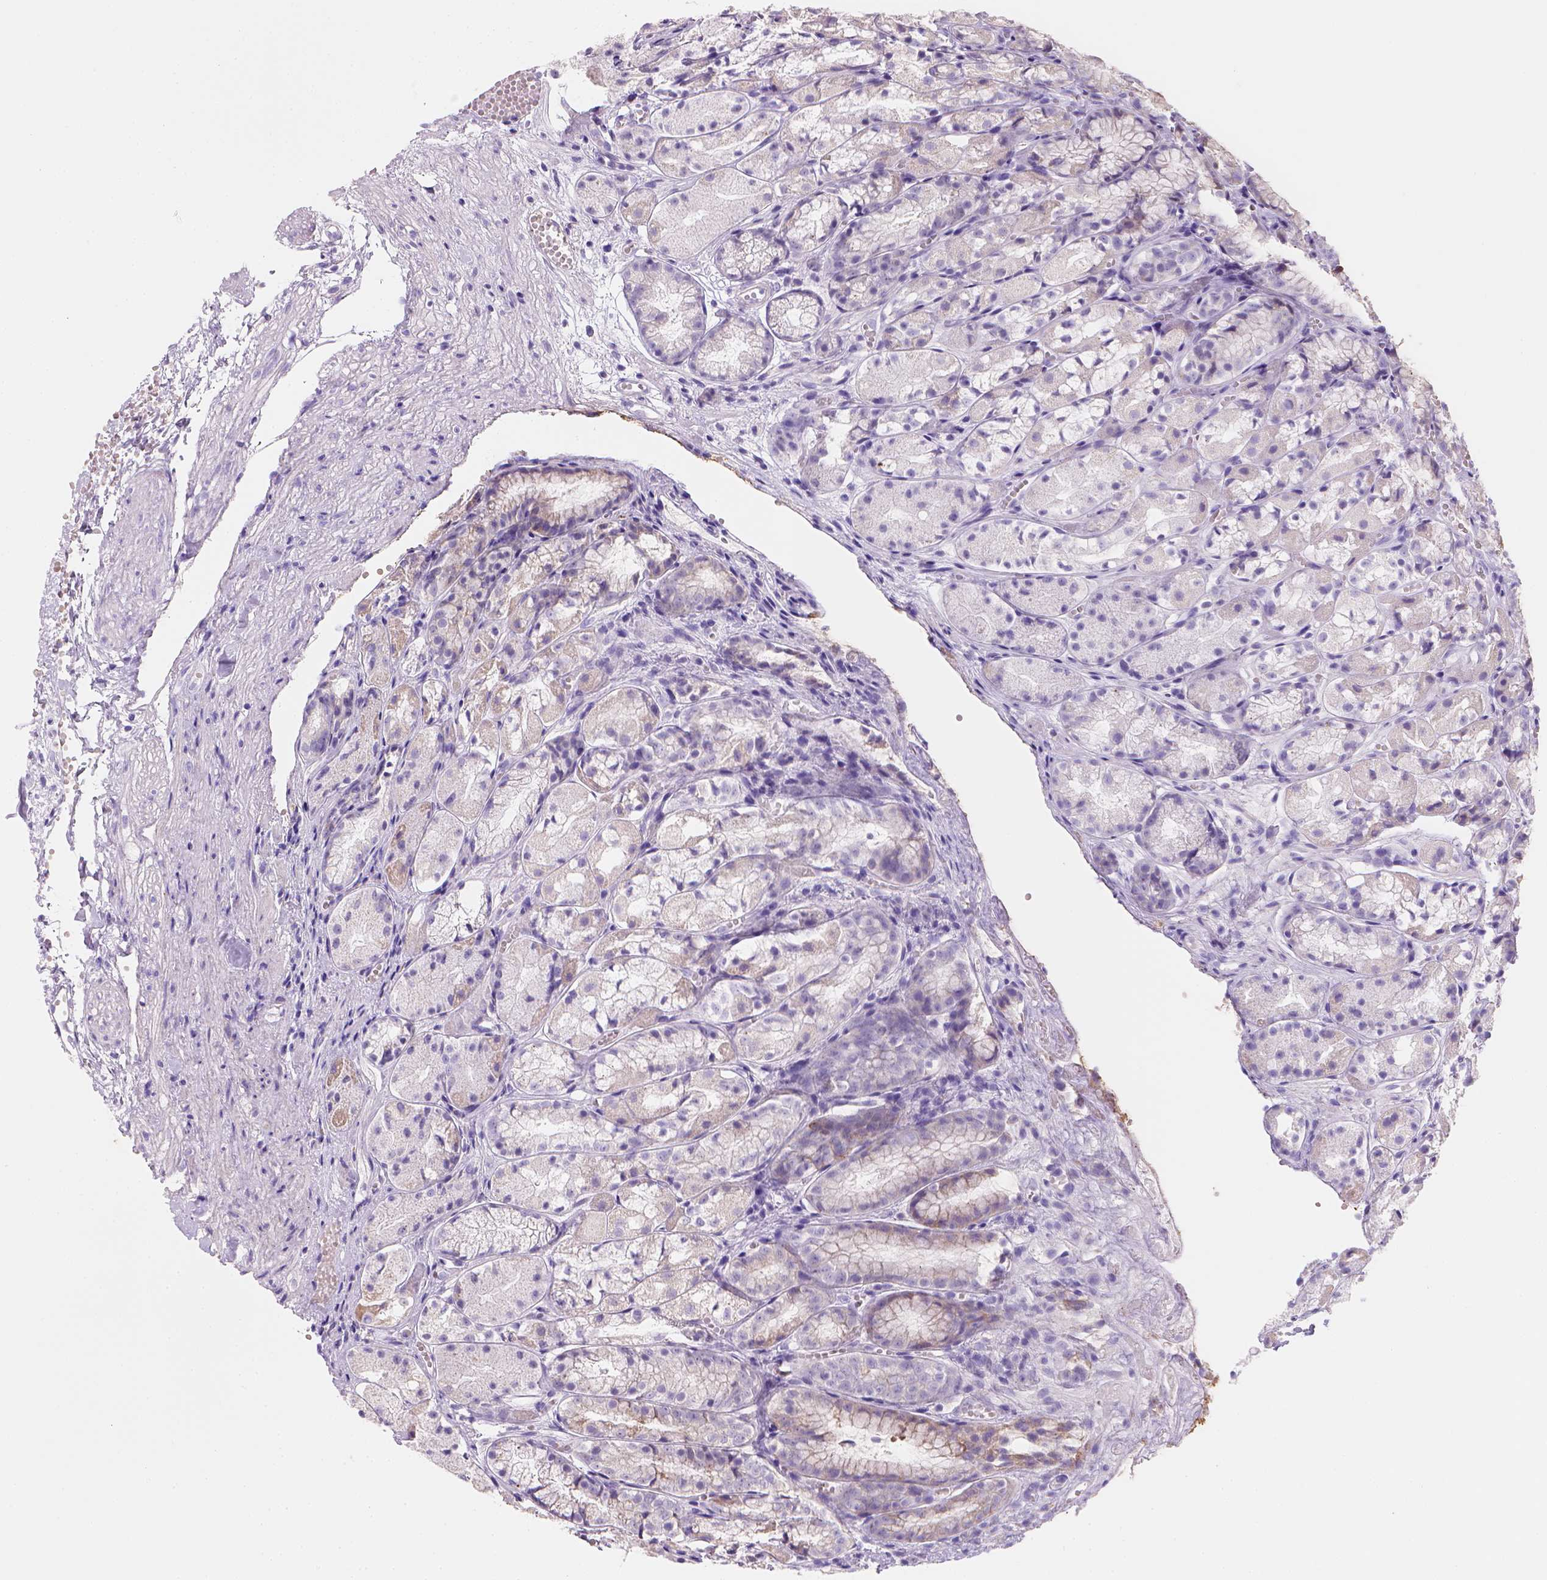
{"staining": {"intensity": "strong", "quantity": "<25%", "location": "cytoplasmic/membranous"}, "tissue": "stomach", "cell_type": "Glandular cells", "image_type": "normal", "snomed": [{"axis": "morphology", "description": "Normal tissue, NOS"}, {"axis": "topography", "description": "Stomach"}], "caption": "Immunohistochemistry of benign human stomach displays medium levels of strong cytoplasmic/membranous expression in about <25% of glandular cells.", "gene": "CES2", "patient": {"sex": "male", "age": 70}}